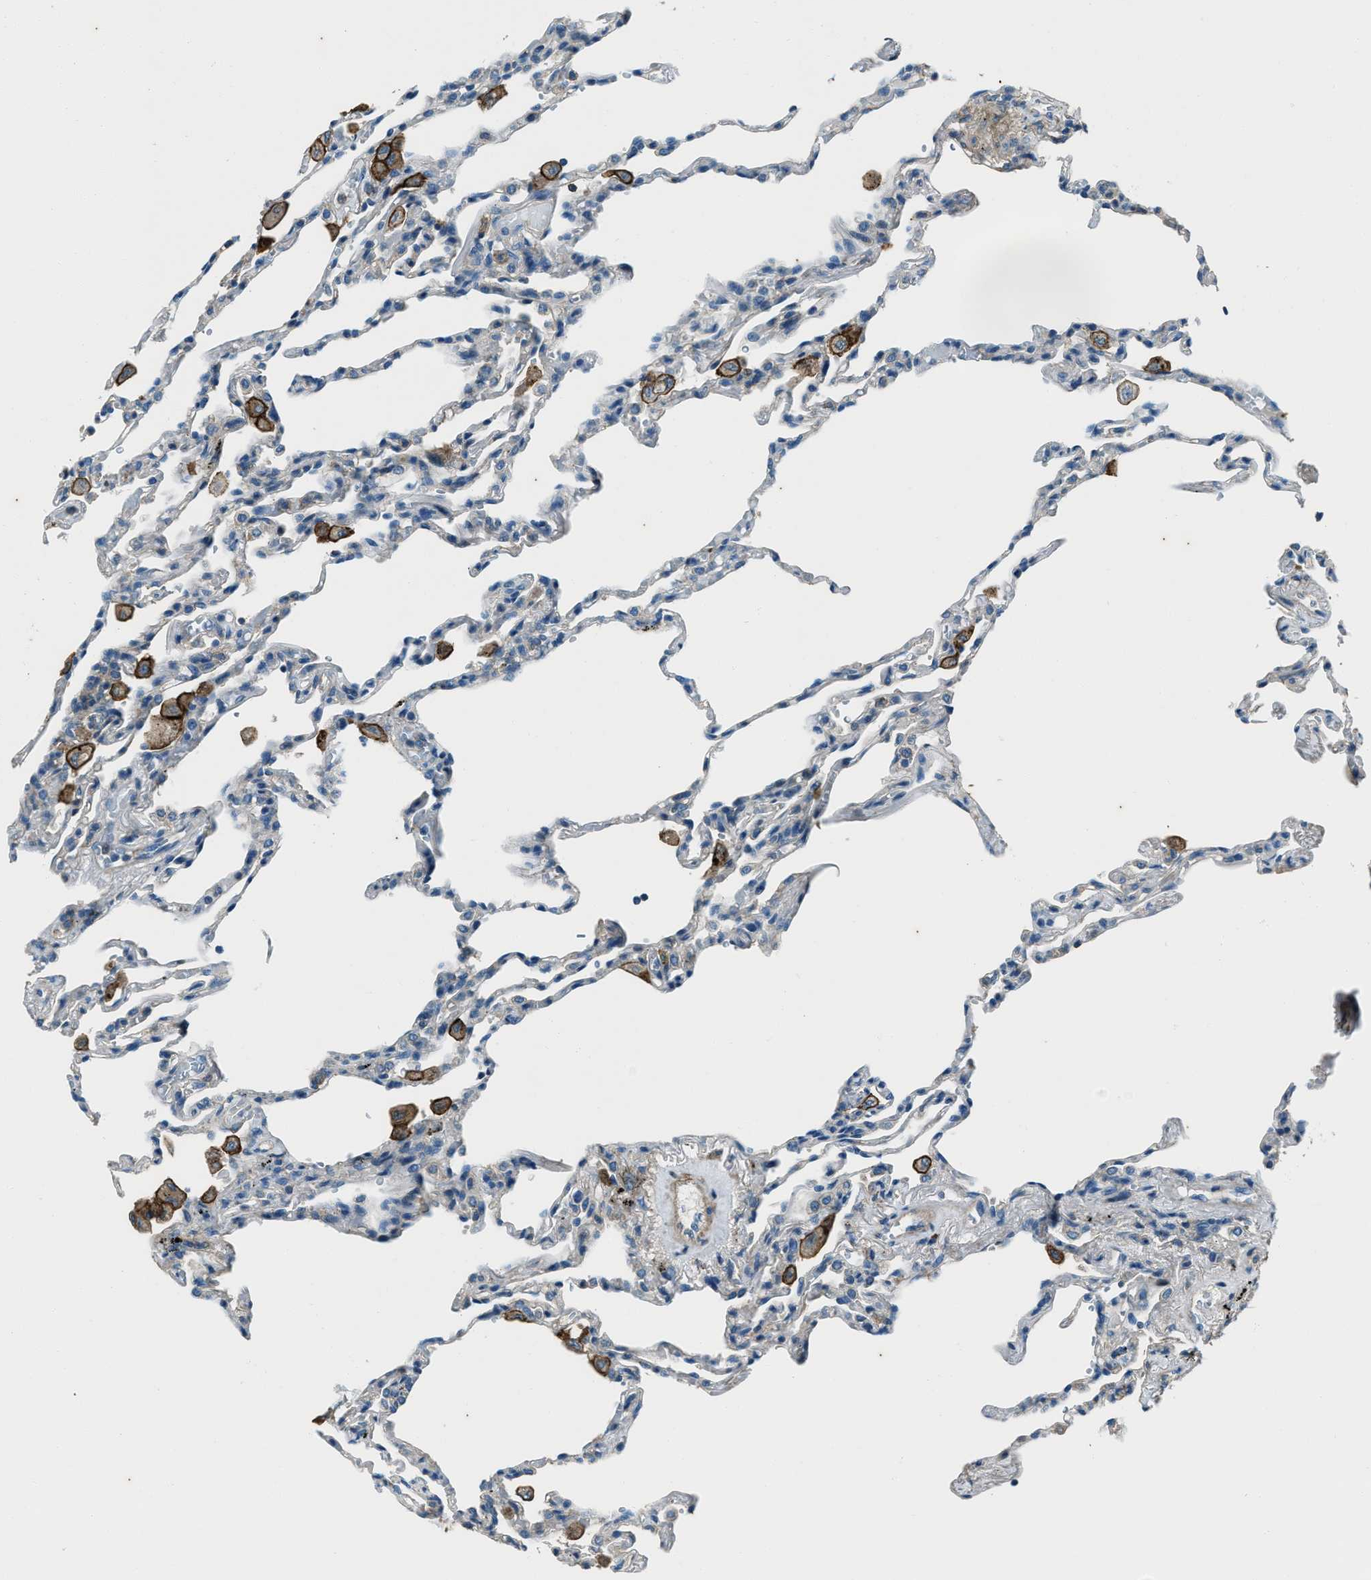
{"staining": {"intensity": "negative", "quantity": "none", "location": "none"}, "tissue": "lung", "cell_type": "Alveolar cells", "image_type": "normal", "snomed": [{"axis": "morphology", "description": "Normal tissue, NOS"}, {"axis": "topography", "description": "Lung"}], "caption": "The image shows no staining of alveolar cells in unremarkable lung.", "gene": "SVIL", "patient": {"sex": "male", "age": 59}}